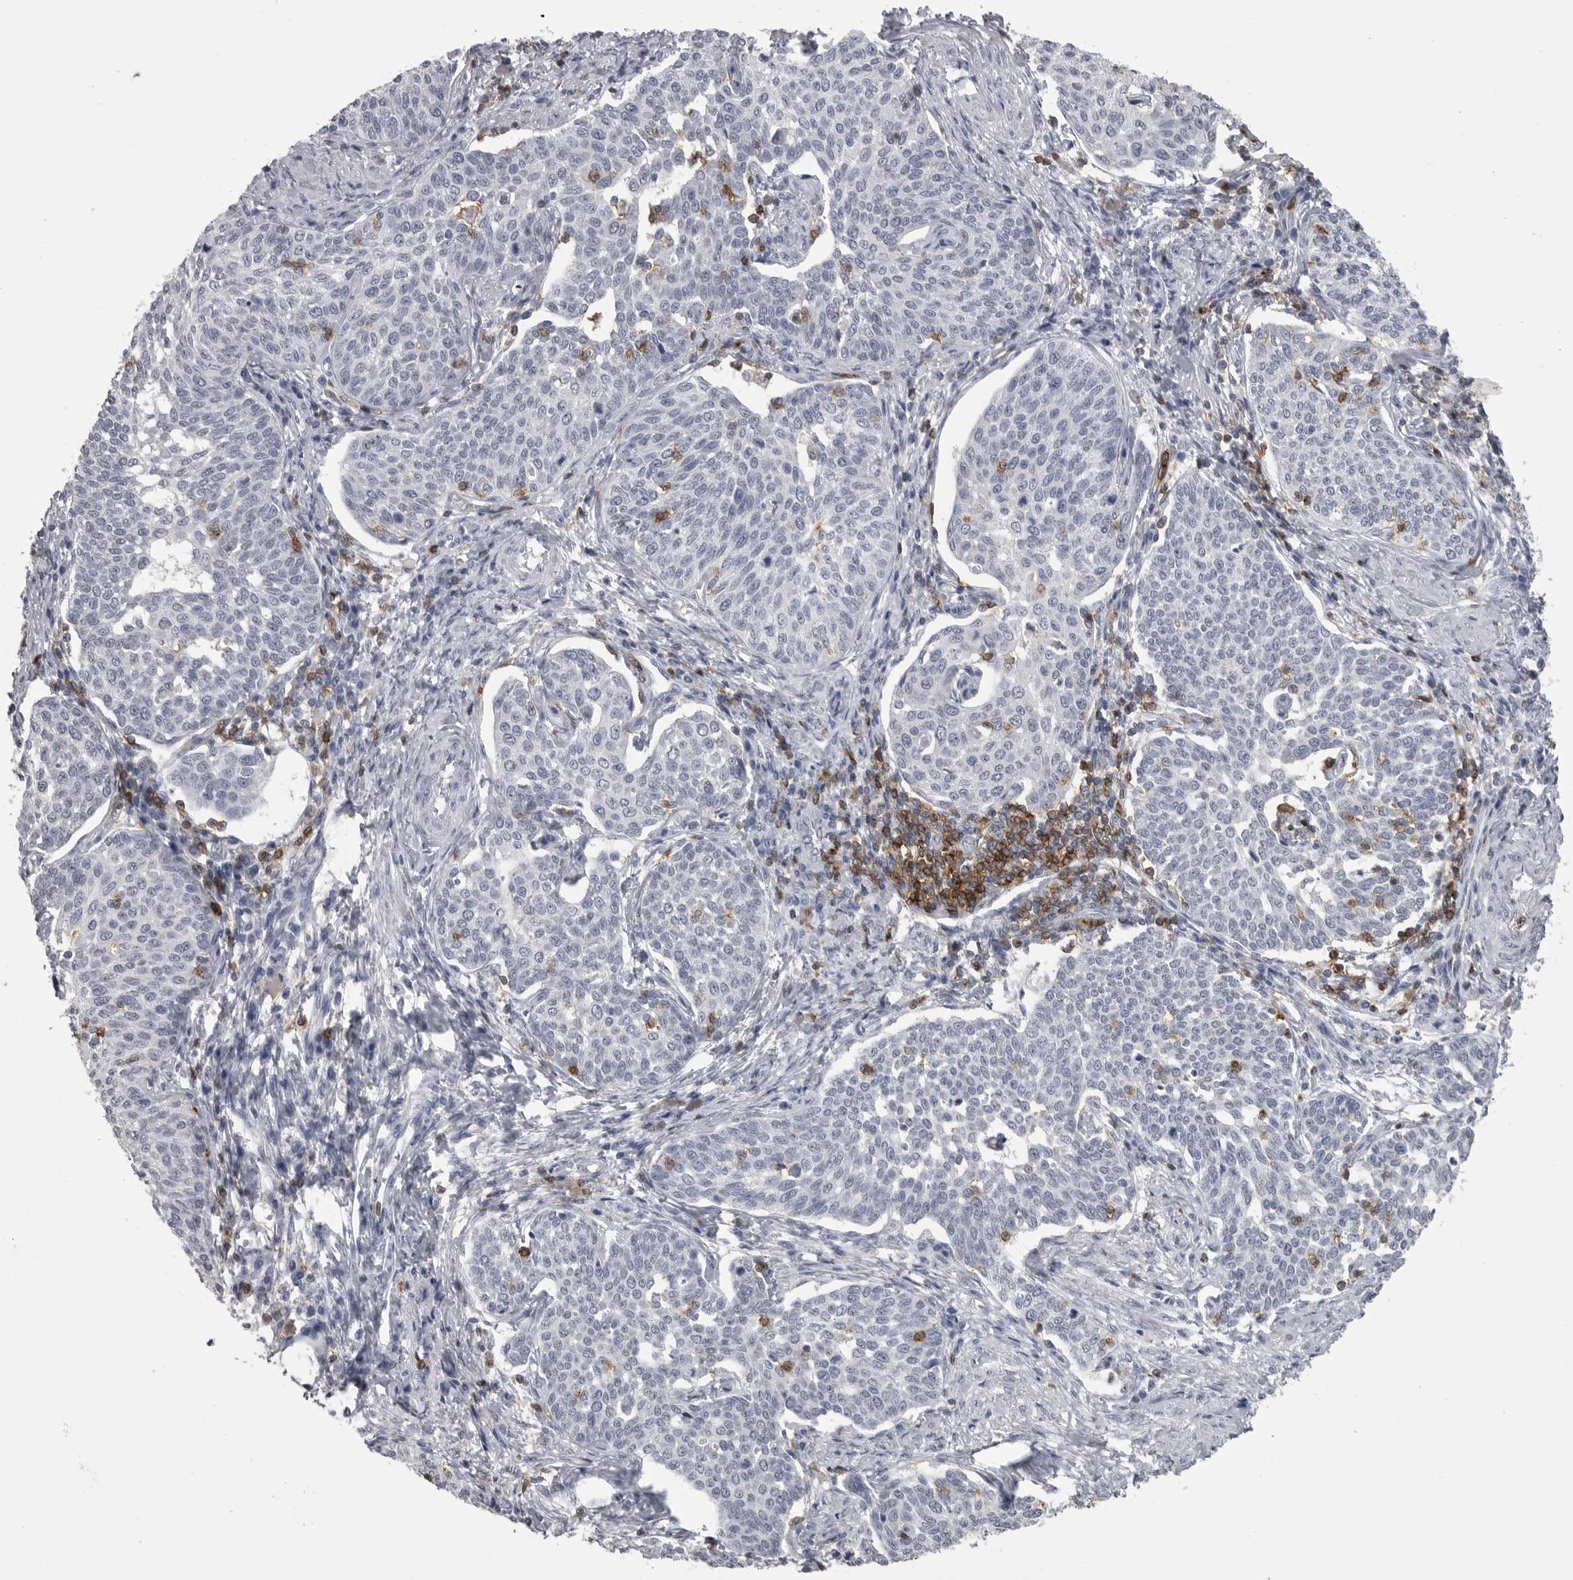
{"staining": {"intensity": "negative", "quantity": "none", "location": "none"}, "tissue": "cervical cancer", "cell_type": "Tumor cells", "image_type": "cancer", "snomed": [{"axis": "morphology", "description": "Squamous cell carcinoma, NOS"}, {"axis": "topography", "description": "Cervix"}], "caption": "Immunohistochemical staining of human cervical squamous cell carcinoma displays no significant positivity in tumor cells.", "gene": "ITGAL", "patient": {"sex": "female", "age": 34}}